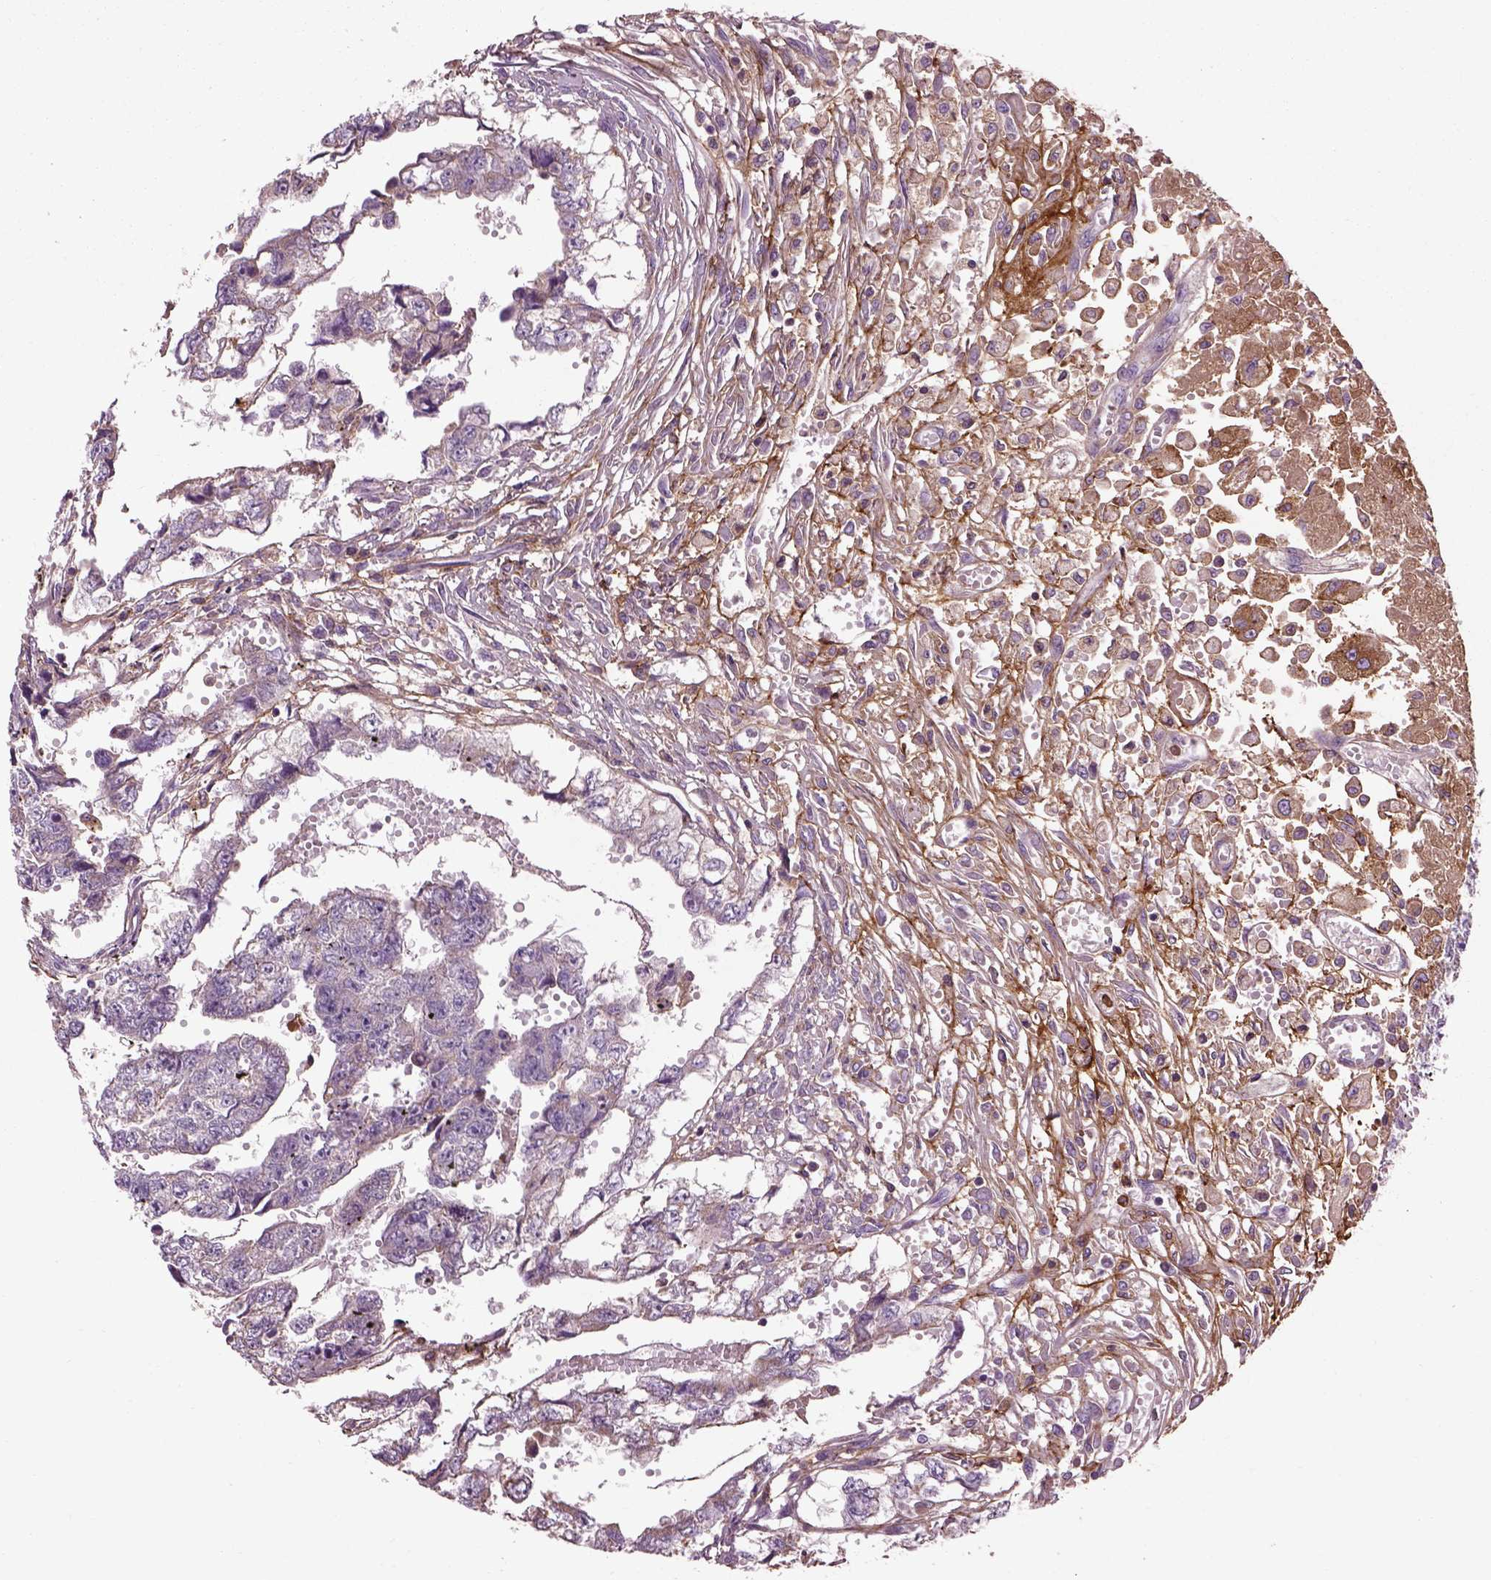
{"staining": {"intensity": "moderate", "quantity": "25%-75%", "location": "cytoplasmic/membranous"}, "tissue": "testis cancer", "cell_type": "Tumor cells", "image_type": "cancer", "snomed": [{"axis": "morphology", "description": "Carcinoma, Embryonal, NOS"}, {"axis": "morphology", "description": "Teratoma, malignant, NOS"}, {"axis": "topography", "description": "Testis"}], "caption": "Immunohistochemical staining of testis cancer (embryonal carcinoma) displays medium levels of moderate cytoplasmic/membranous positivity in approximately 25%-75% of tumor cells.", "gene": "EMILIN2", "patient": {"sex": "male", "age": 44}}